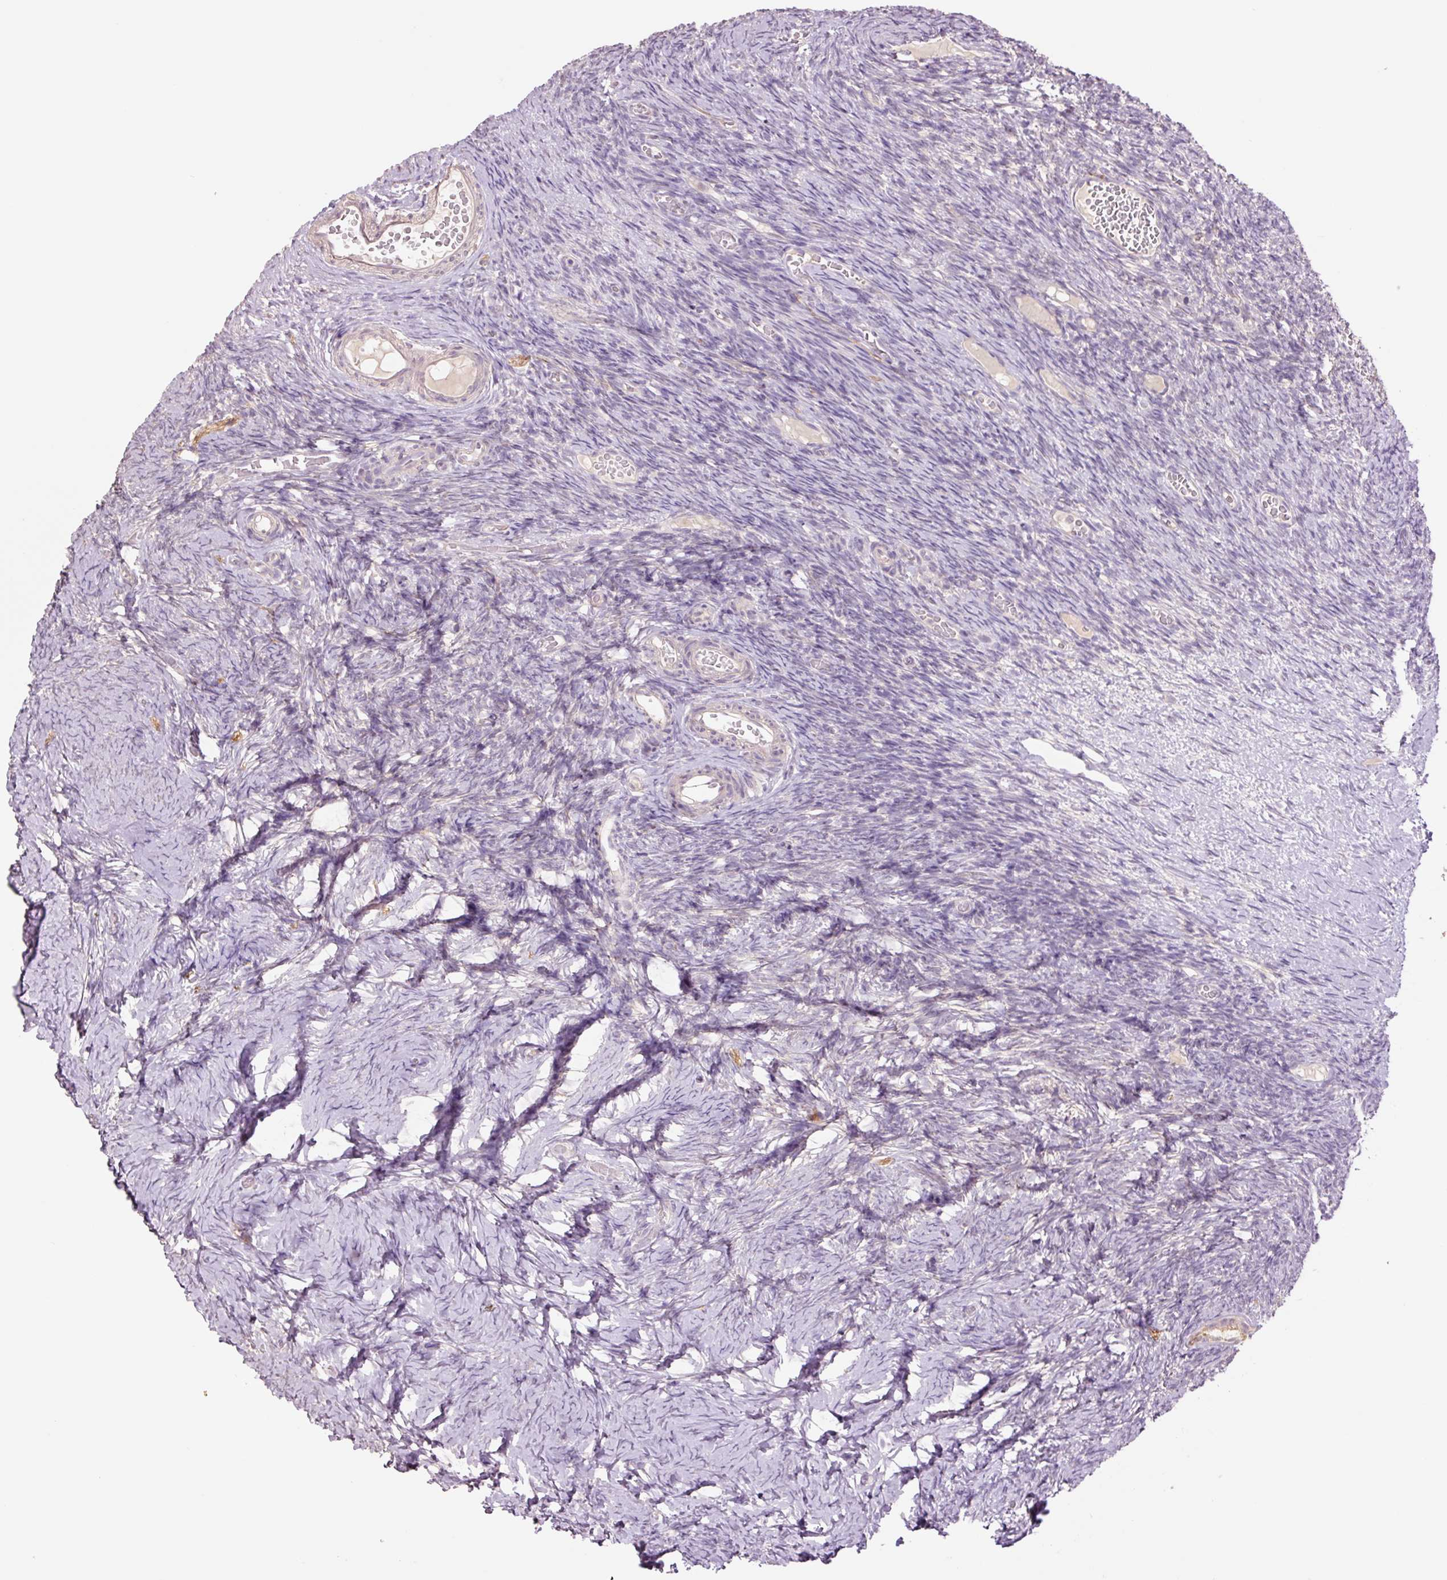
{"staining": {"intensity": "negative", "quantity": "none", "location": "none"}, "tissue": "ovary", "cell_type": "Follicle cells", "image_type": "normal", "snomed": [{"axis": "morphology", "description": "Normal tissue, NOS"}, {"axis": "topography", "description": "Ovary"}], "caption": "High magnification brightfield microscopy of unremarkable ovary stained with DAB (3,3'-diaminobenzidine) (brown) and counterstained with hematoxylin (blue): follicle cells show no significant staining. Brightfield microscopy of immunohistochemistry (IHC) stained with DAB (brown) and hematoxylin (blue), captured at high magnification.", "gene": "SLC1A4", "patient": {"sex": "female", "age": 39}}